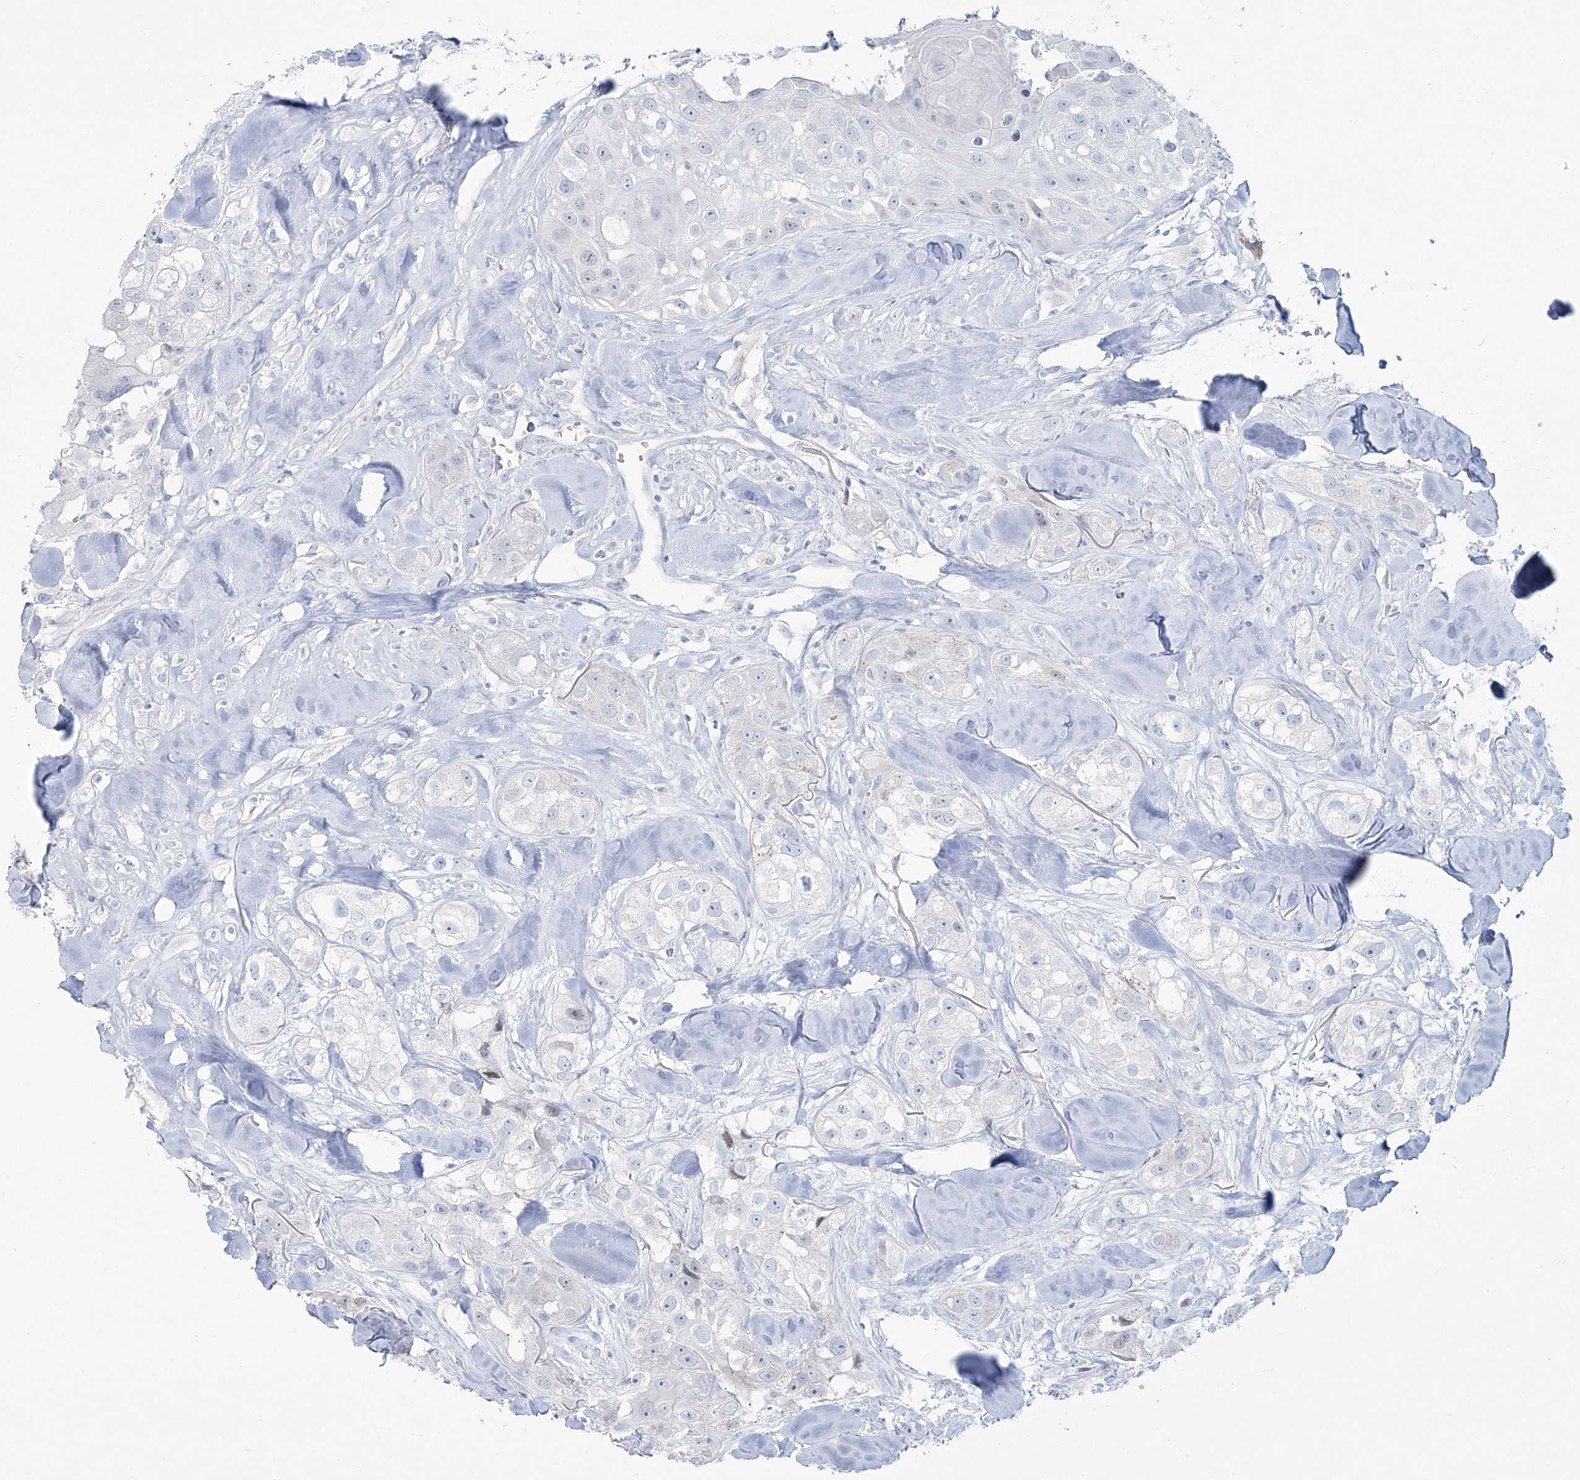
{"staining": {"intensity": "negative", "quantity": "none", "location": "none"}, "tissue": "head and neck cancer", "cell_type": "Tumor cells", "image_type": "cancer", "snomed": [{"axis": "morphology", "description": "Normal tissue, NOS"}, {"axis": "morphology", "description": "Squamous cell carcinoma, NOS"}, {"axis": "topography", "description": "Skeletal muscle"}, {"axis": "topography", "description": "Head-Neck"}], "caption": "Immunohistochemistry (IHC) of human head and neck squamous cell carcinoma shows no expression in tumor cells.", "gene": "ZNF843", "patient": {"sex": "male", "age": 51}}